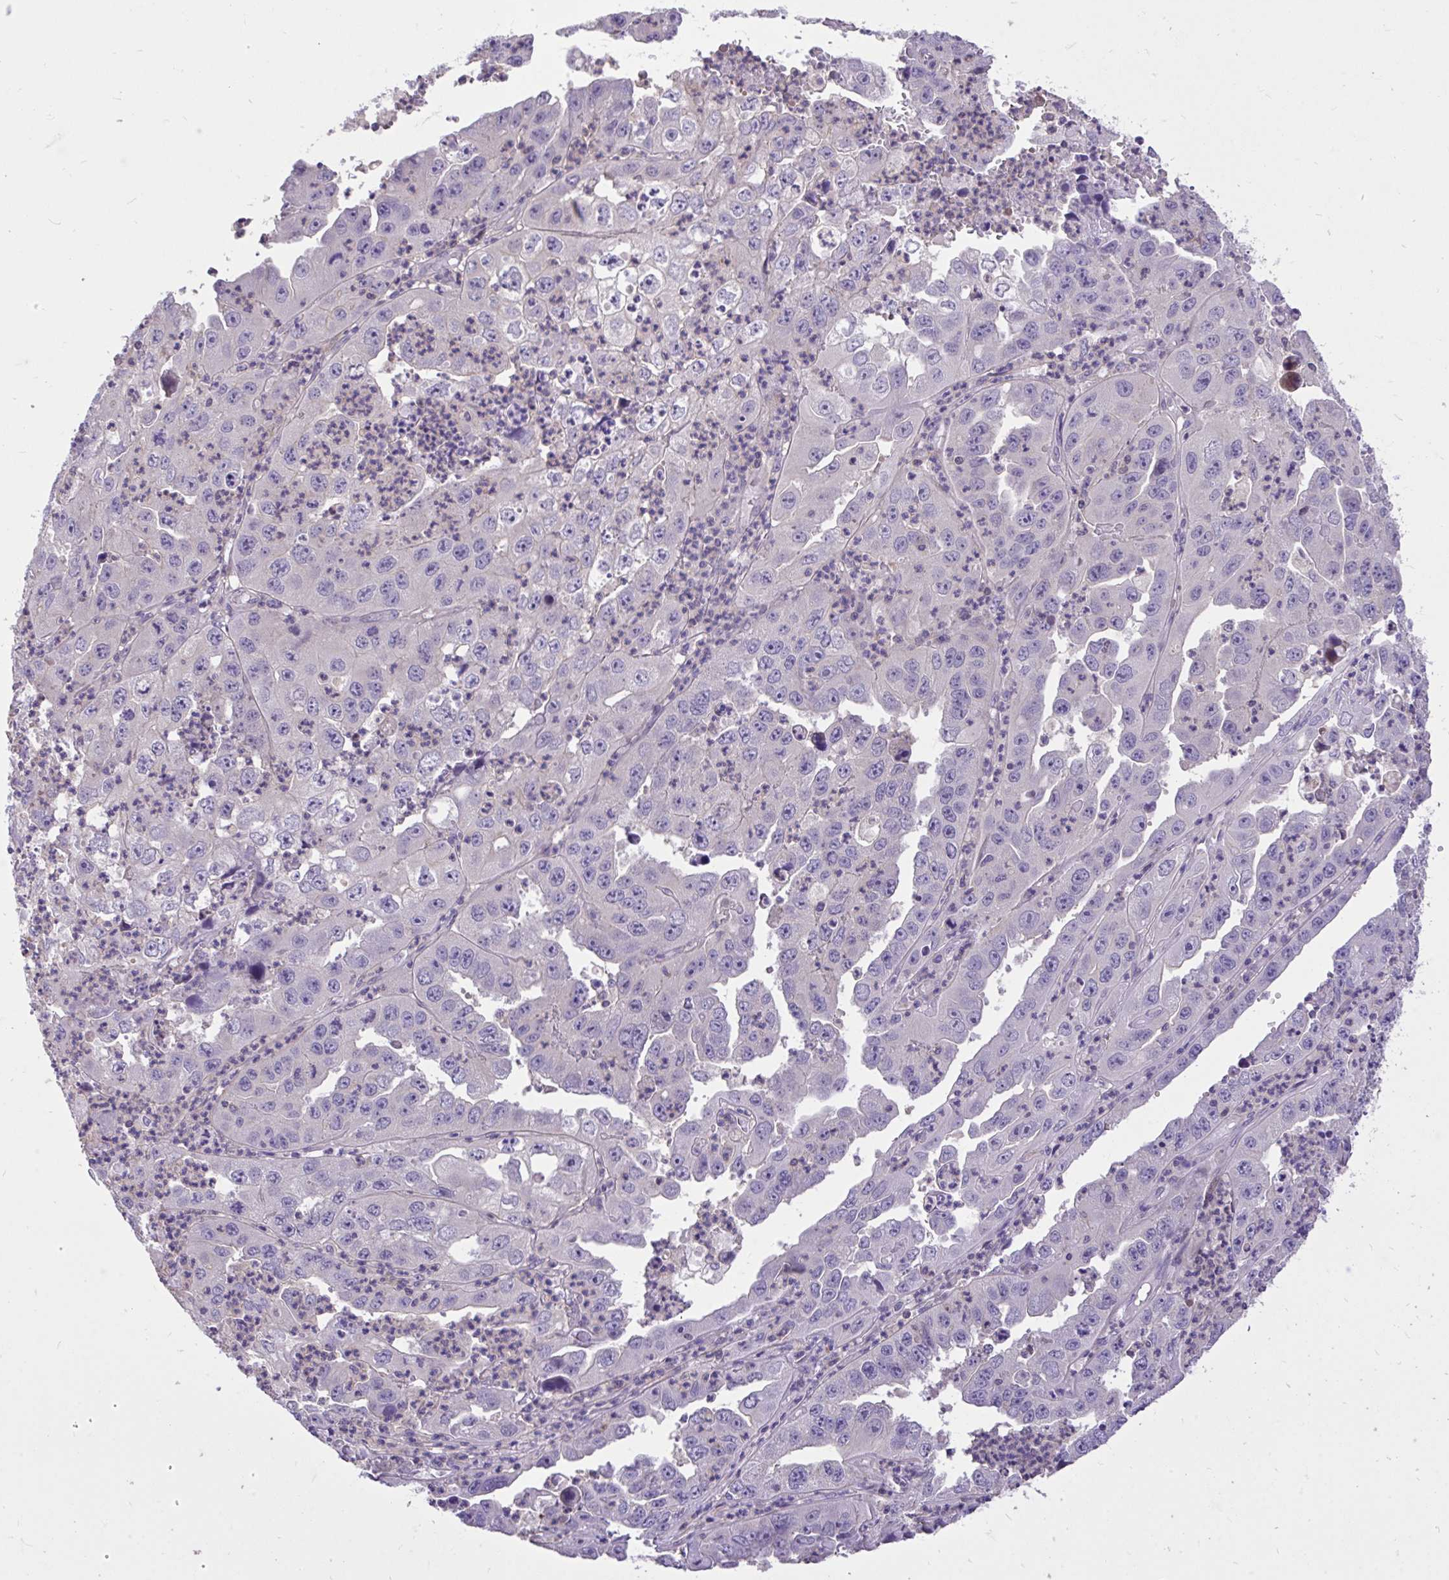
{"staining": {"intensity": "negative", "quantity": "none", "location": "none"}, "tissue": "endometrial cancer", "cell_type": "Tumor cells", "image_type": "cancer", "snomed": [{"axis": "morphology", "description": "Adenocarcinoma, NOS"}, {"axis": "topography", "description": "Uterus"}], "caption": "IHC of human endometrial adenocarcinoma reveals no positivity in tumor cells.", "gene": "IGFL2", "patient": {"sex": "female", "age": 62}}